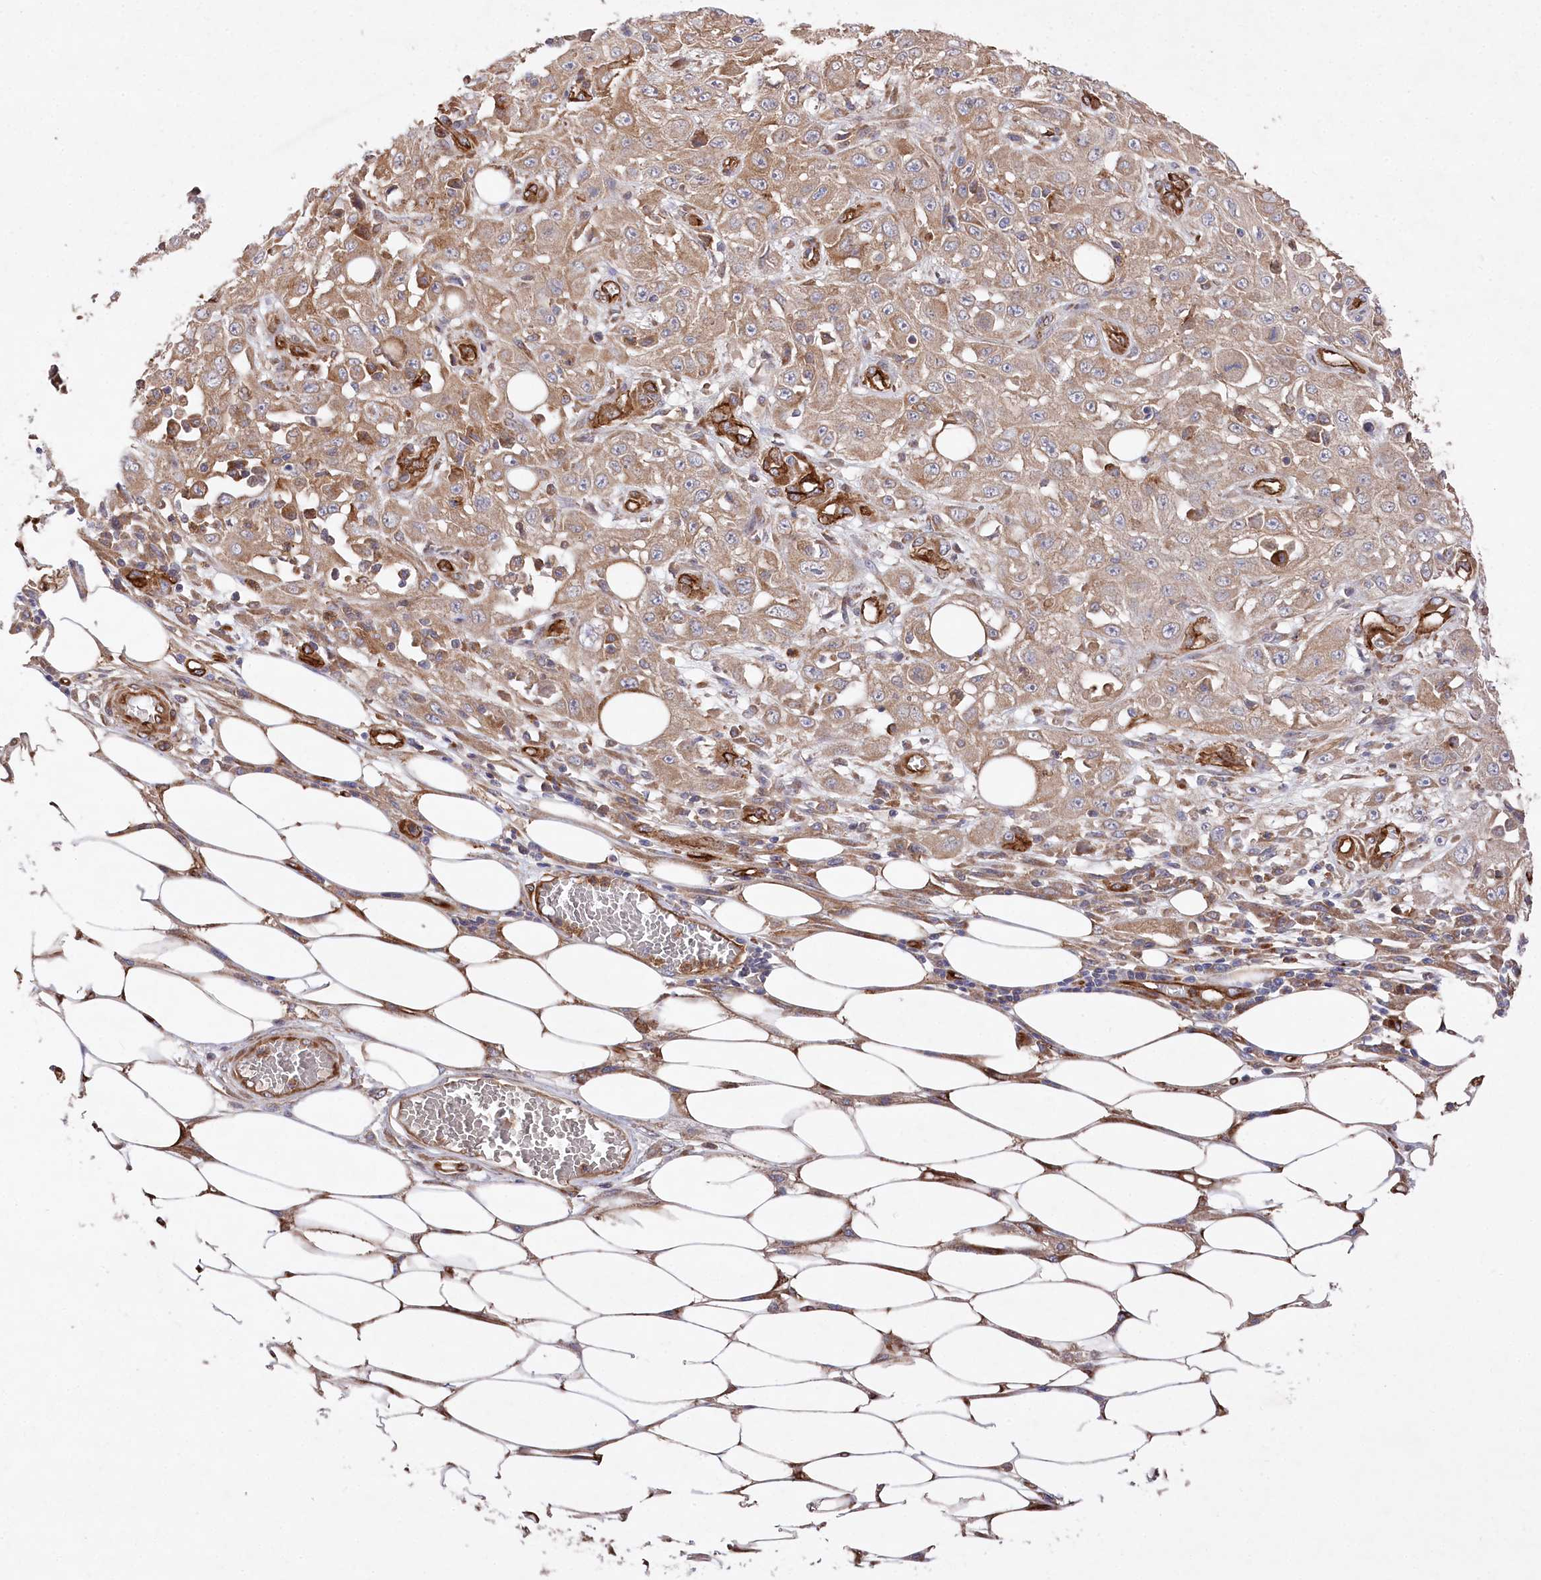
{"staining": {"intensity": "moderate", "quantity": ">75%", "location": "cytoplasmic/membranous"}, "tissue": "skin cancer", "cell_type": "Tumor cells", "image_type": "cancer", "snomed": [{"axis": "morphology", "description": "Squamous cell carcinoma, NOS"}, {"axis": "morphology", "description": "Squamous cell carcinoma, metastatic, NOS"}, {"axis": "topography", "description": "Skin"}, {"axis": "topography", "description": "Lymph node"}], "caption": "Moderate cytoplasmic/membranous protein expression is seen in approximately >75% of tumor cells in metastatic squamous cell carcinoma (skin).", "gene": "MTPAP", "patient": {"sex": "male", "age": 75}}